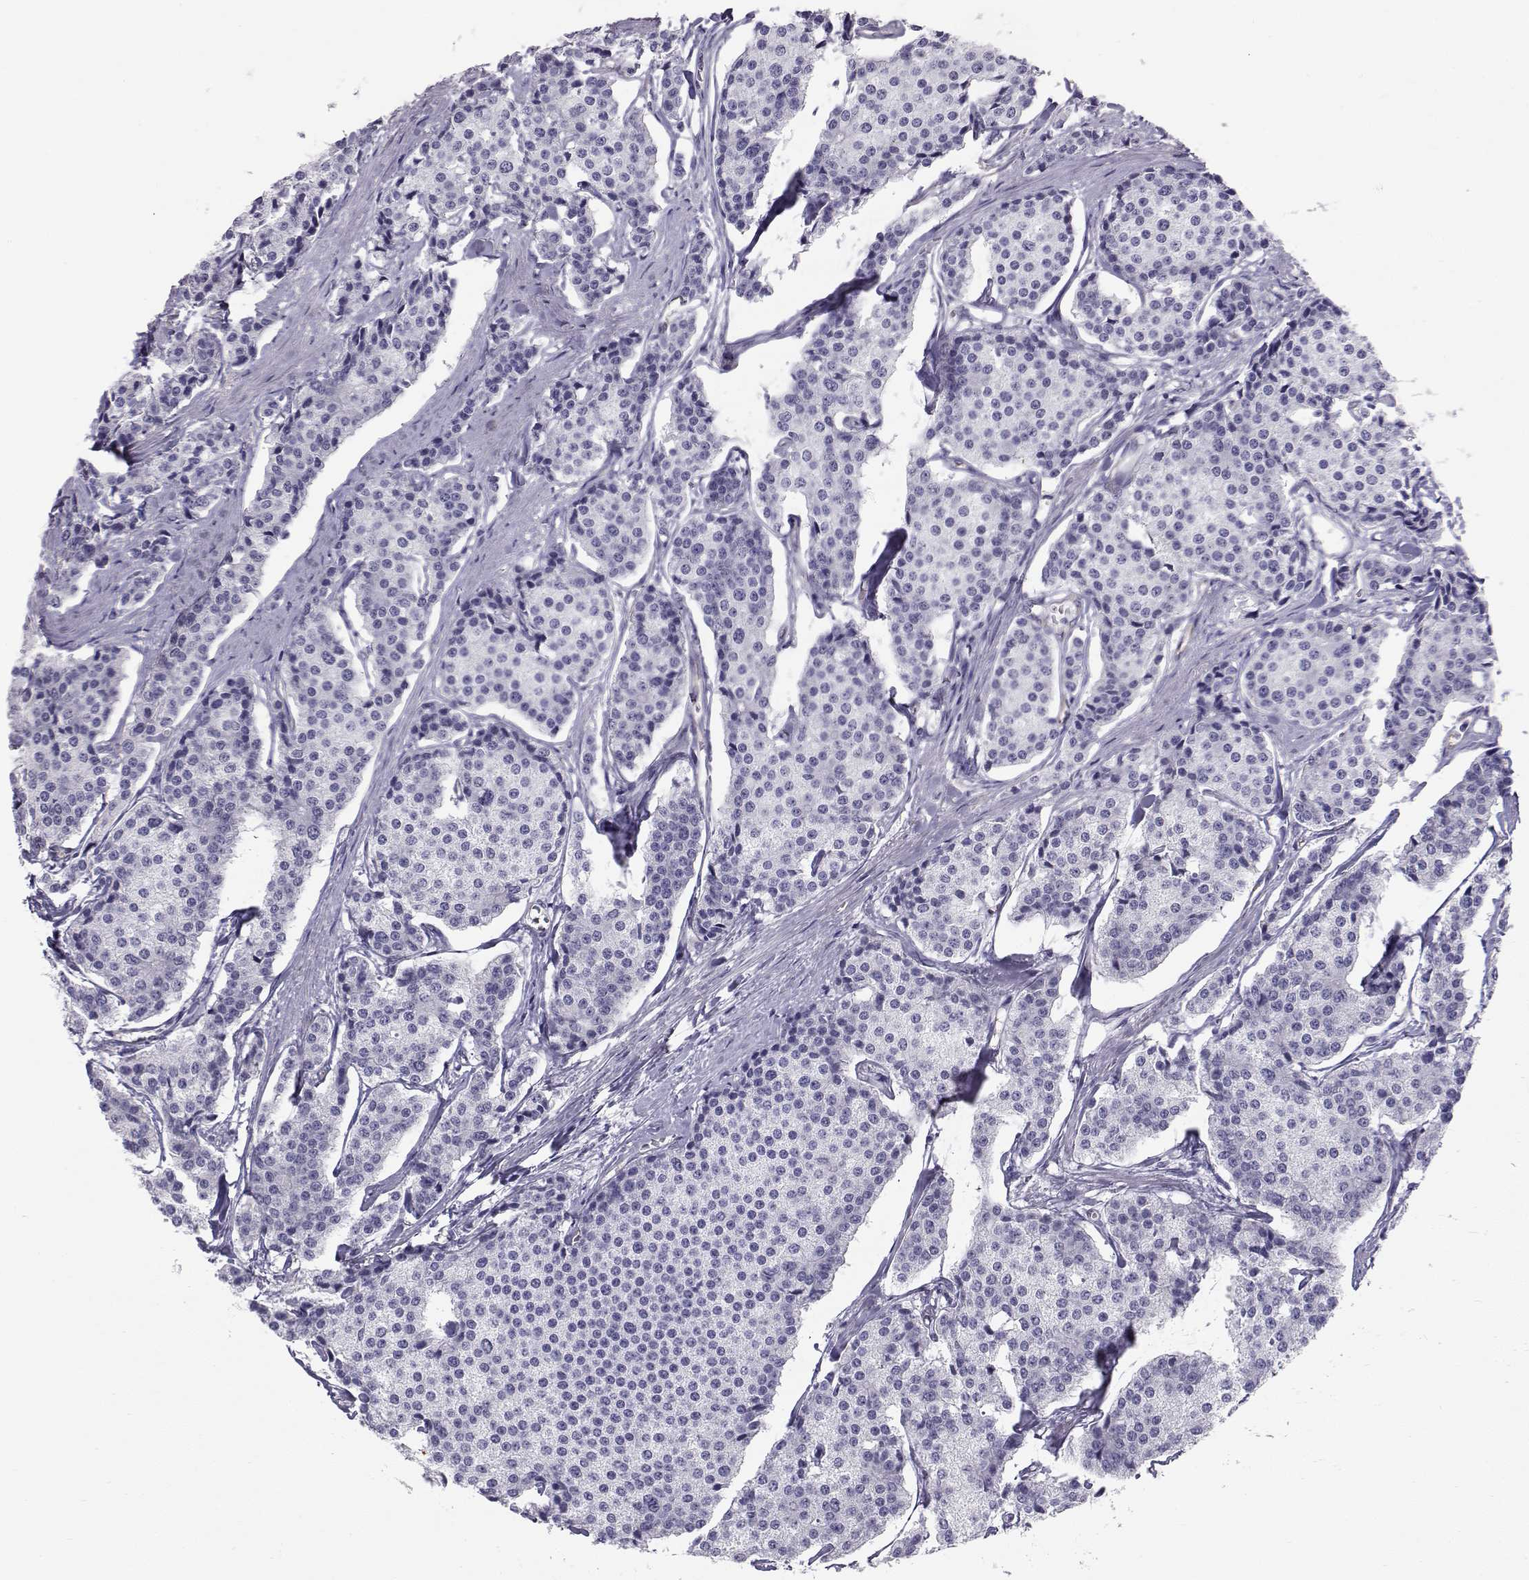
{"staining": {"intensity": "negative", "quantity": "none", "location": "none"}, "tissue": "carcinoid", "cell_type": "Tumor cells", "image_type": "cancer", "snomed": [{"axis": "morphology", "description": "Carcinoid, malignant, NOS"}, {"axis": "topography", "description": "Small intestine"}], "caption": "An image of carcinoid stained for a protein displays no brown staining in tumor cells.", "gene": "RNASE12", "patient": {"sex": "female", "age": 65}}